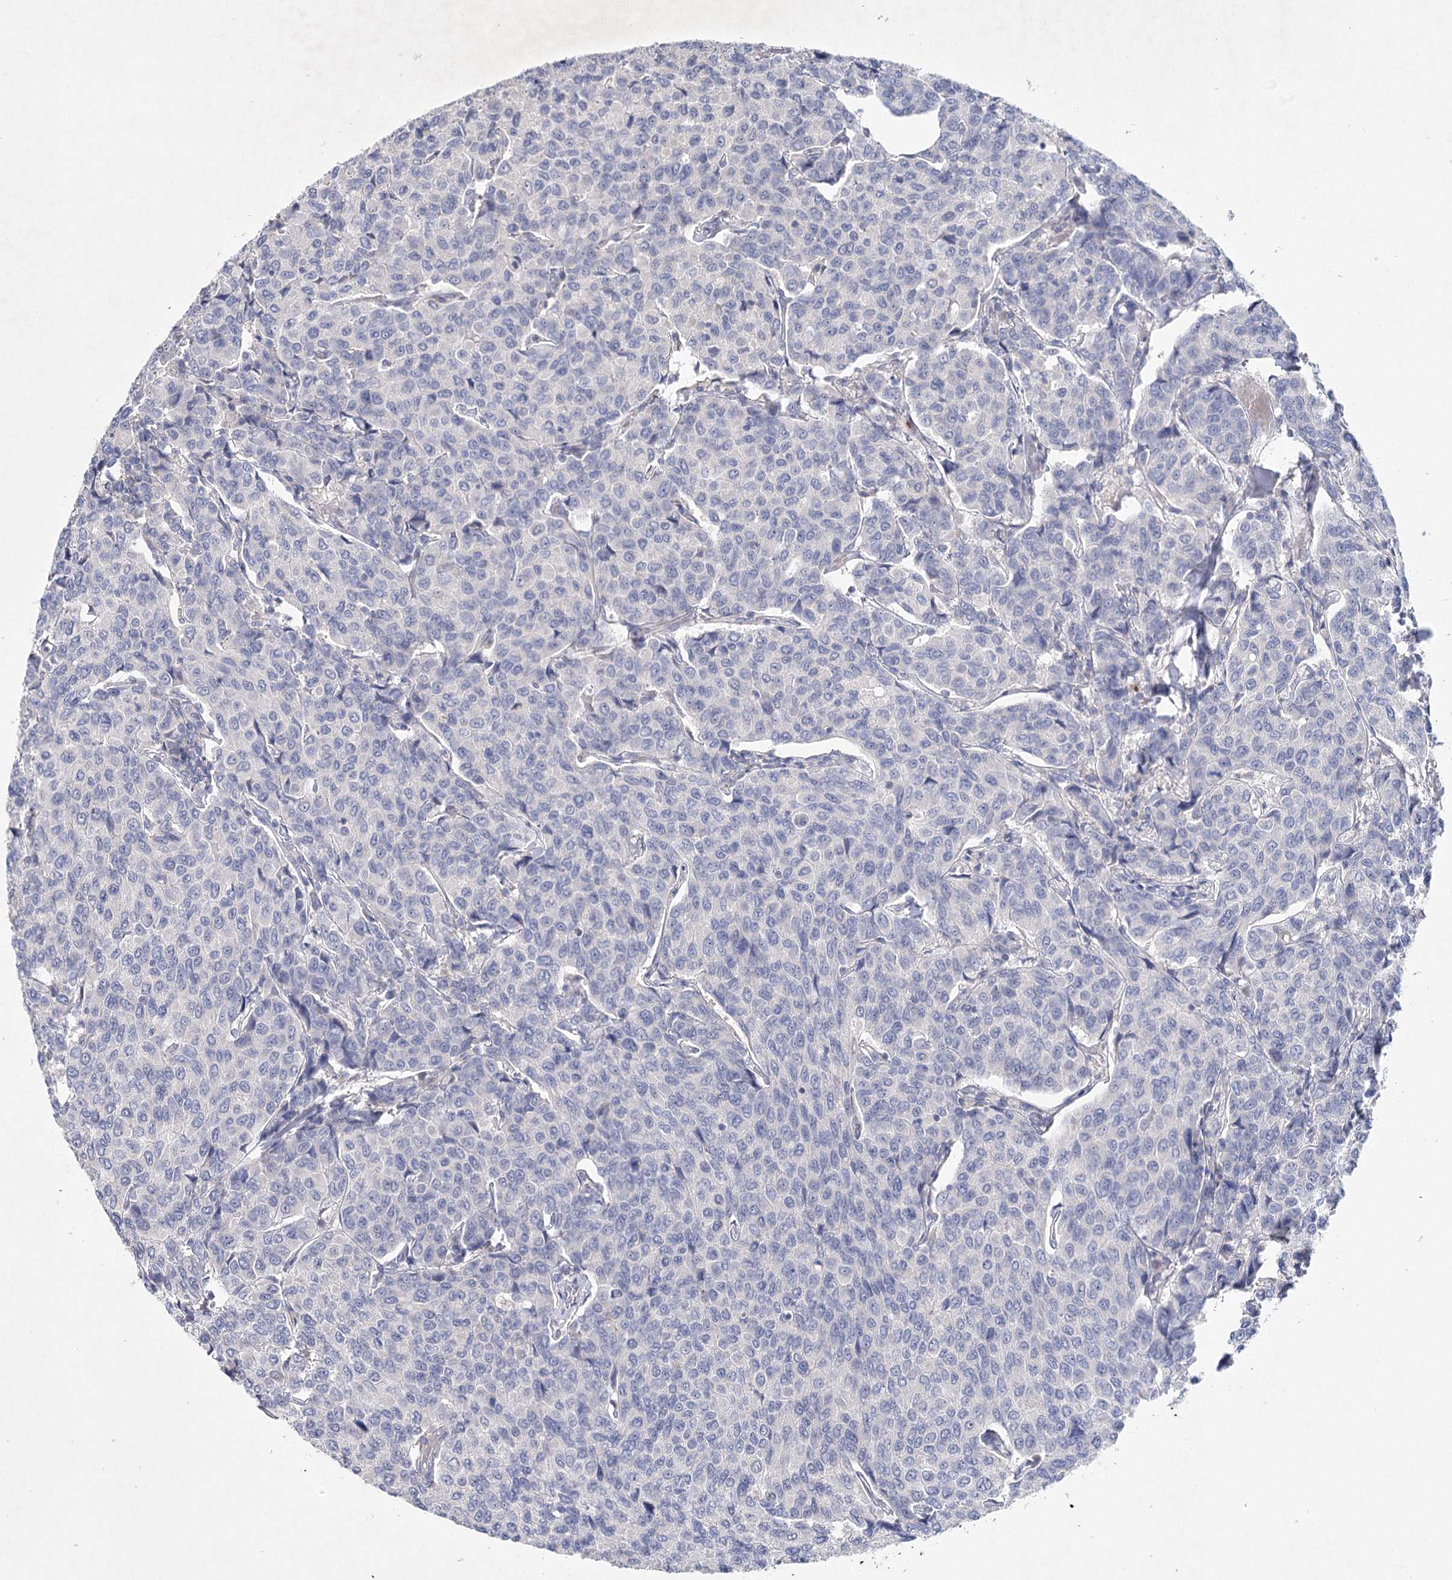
{"staining": {"intensity": "negative", "quantity": "none", "location": "none"}, "tissue": "breast cancer", "cell_type": "Tumor cells", "image_type": "cancer", "snomed": [{"axis": "morphology", "description": "Duct carcinoma"}, {"axis": "topography", "description": "Breast"}], "caption": "Tumor cells are negative for brown protein staining in breast cancer (invasive ductal carcinoma).", "gene": "MAP3K13", "patient": {"sex": "female", "age": 55}}